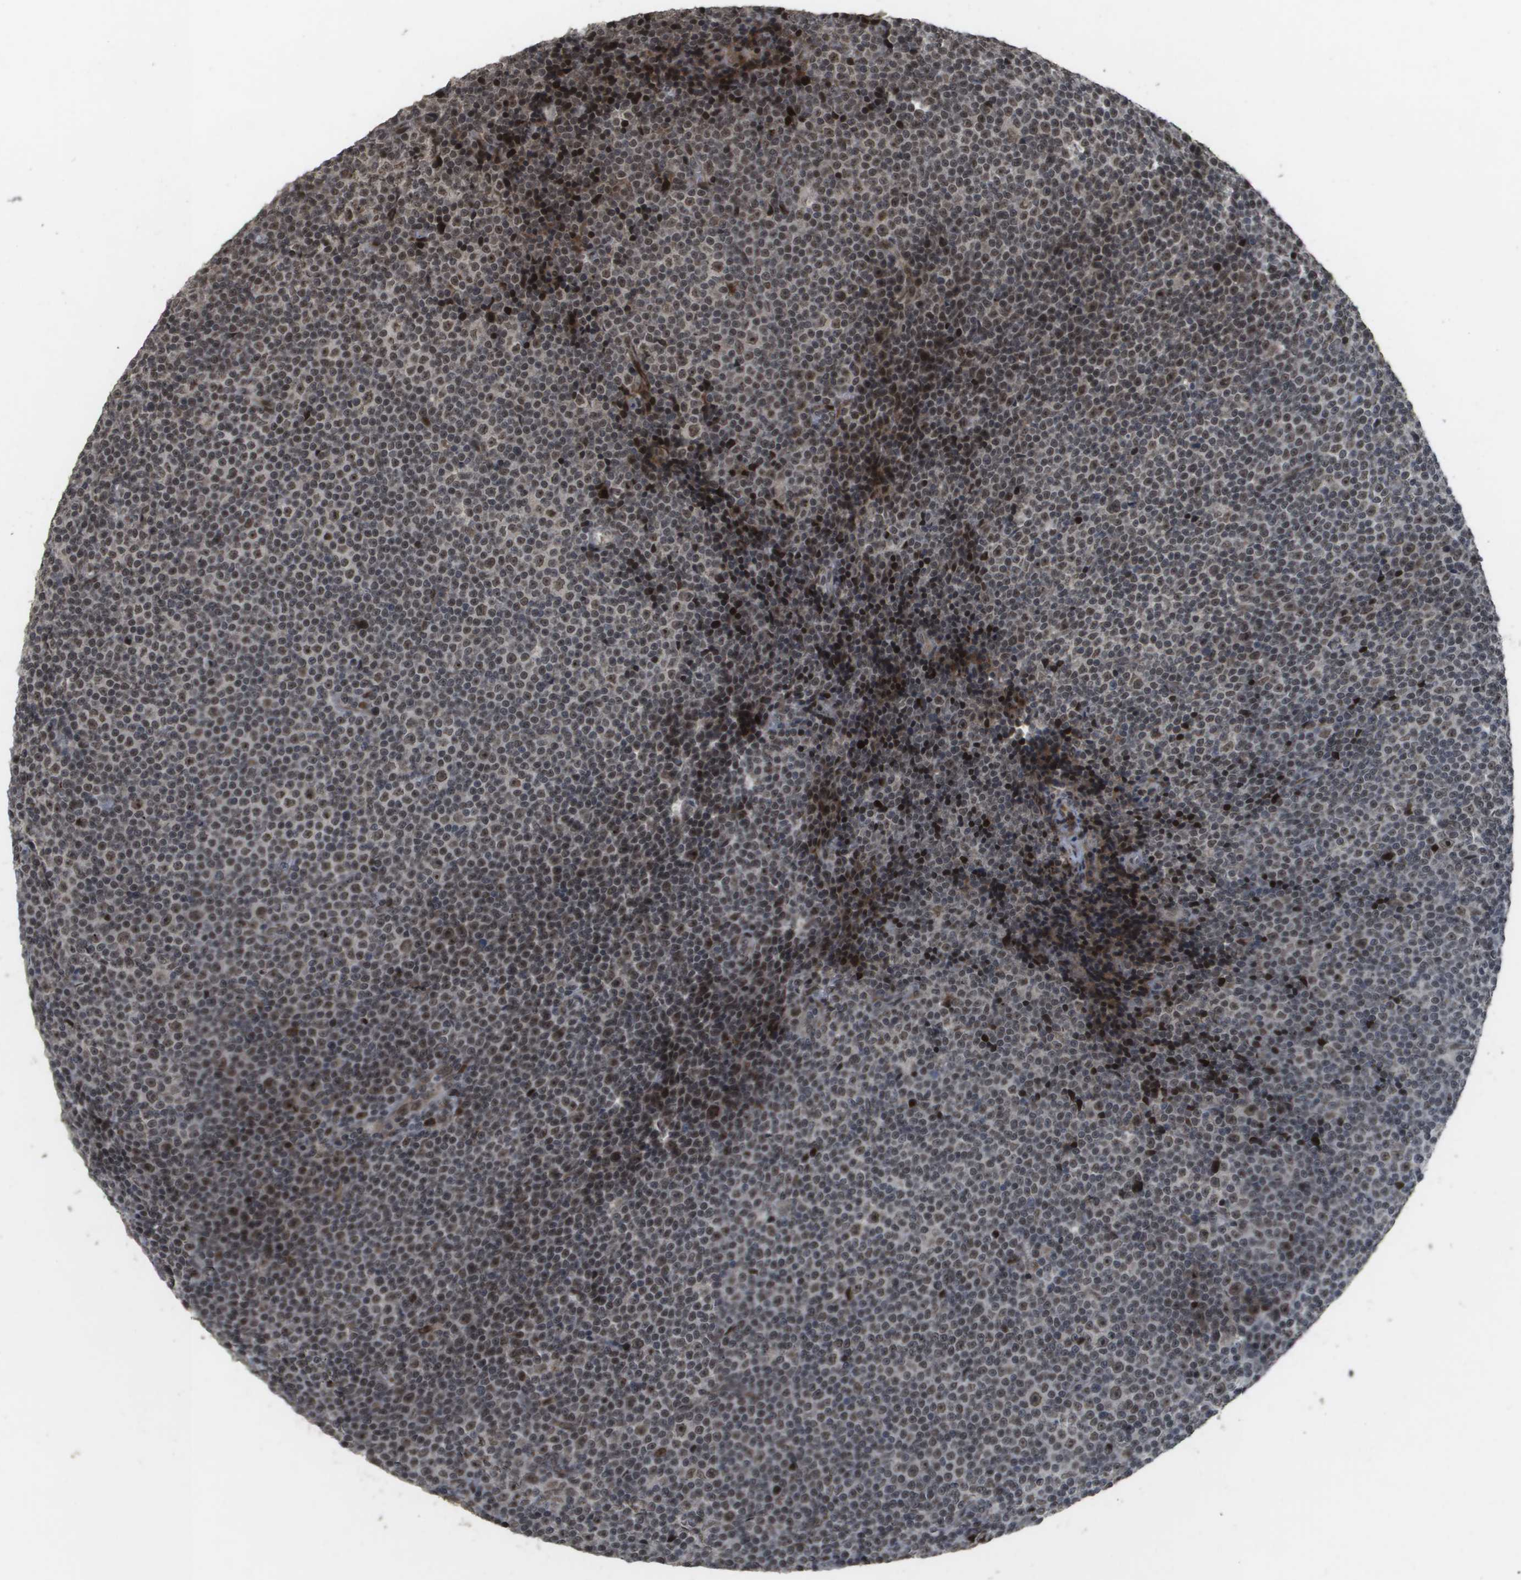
{"staining": {"intensity": "moderate", "quantity": ">75%", "location": "nuclear"}, "tissue": "lymphoma", "cell_type": "Tumor cells", "image_type": "cancer", "snomed": [{"axis": "morphology", "description": "Malignant lymphoma, non-Hodgkin's type, Low grade"}, {"axis": "topography", "description": "Lymph node"}], "caption": "DAB (3,3'-diaminobenzidine) immunohistochemical staining of human low-grade malignant lymphoma, non-Hodgkin's type exhibits moderate nuclear protein positivity in approximately >75% of tumor cells. (Brightfield microscopy of DAB IHC at high magnification).", "gene": "KAT5", "patient": {"sex": "female", "age": 67}}